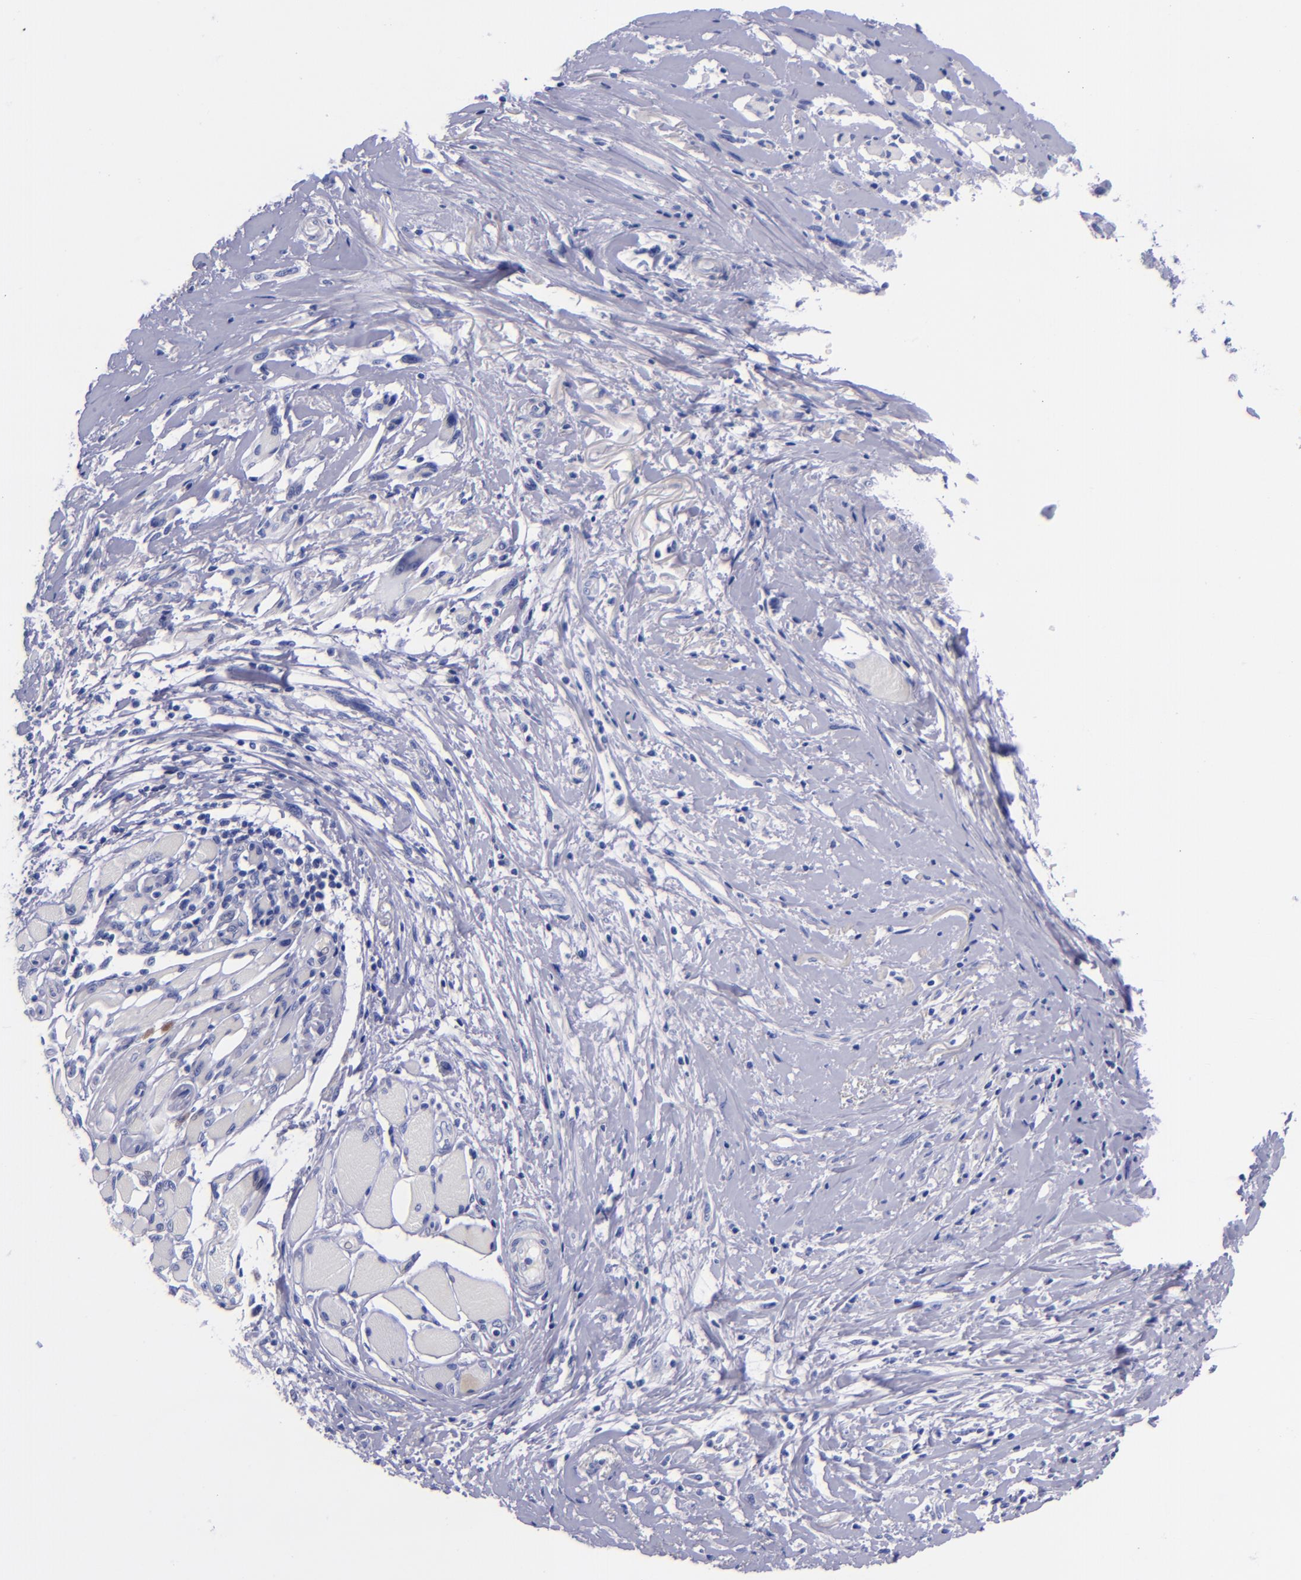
{"staining": {"intensity": "negative", "quantity": "none", "location": "none"}, "tissue": "melanoma", "cell_type": "Tumor cells", "image_type": "cancer", "snomed": [{"axis": "morphology", "description": "Malignant melanoma, NOS"}, {"axis": "topography", "description": "Skin"}], "caption": "Tumor cells are negative for protein expression in human melanoma.", "gene": "SV2A", "patient": {"sex": "male", "age": 91}}